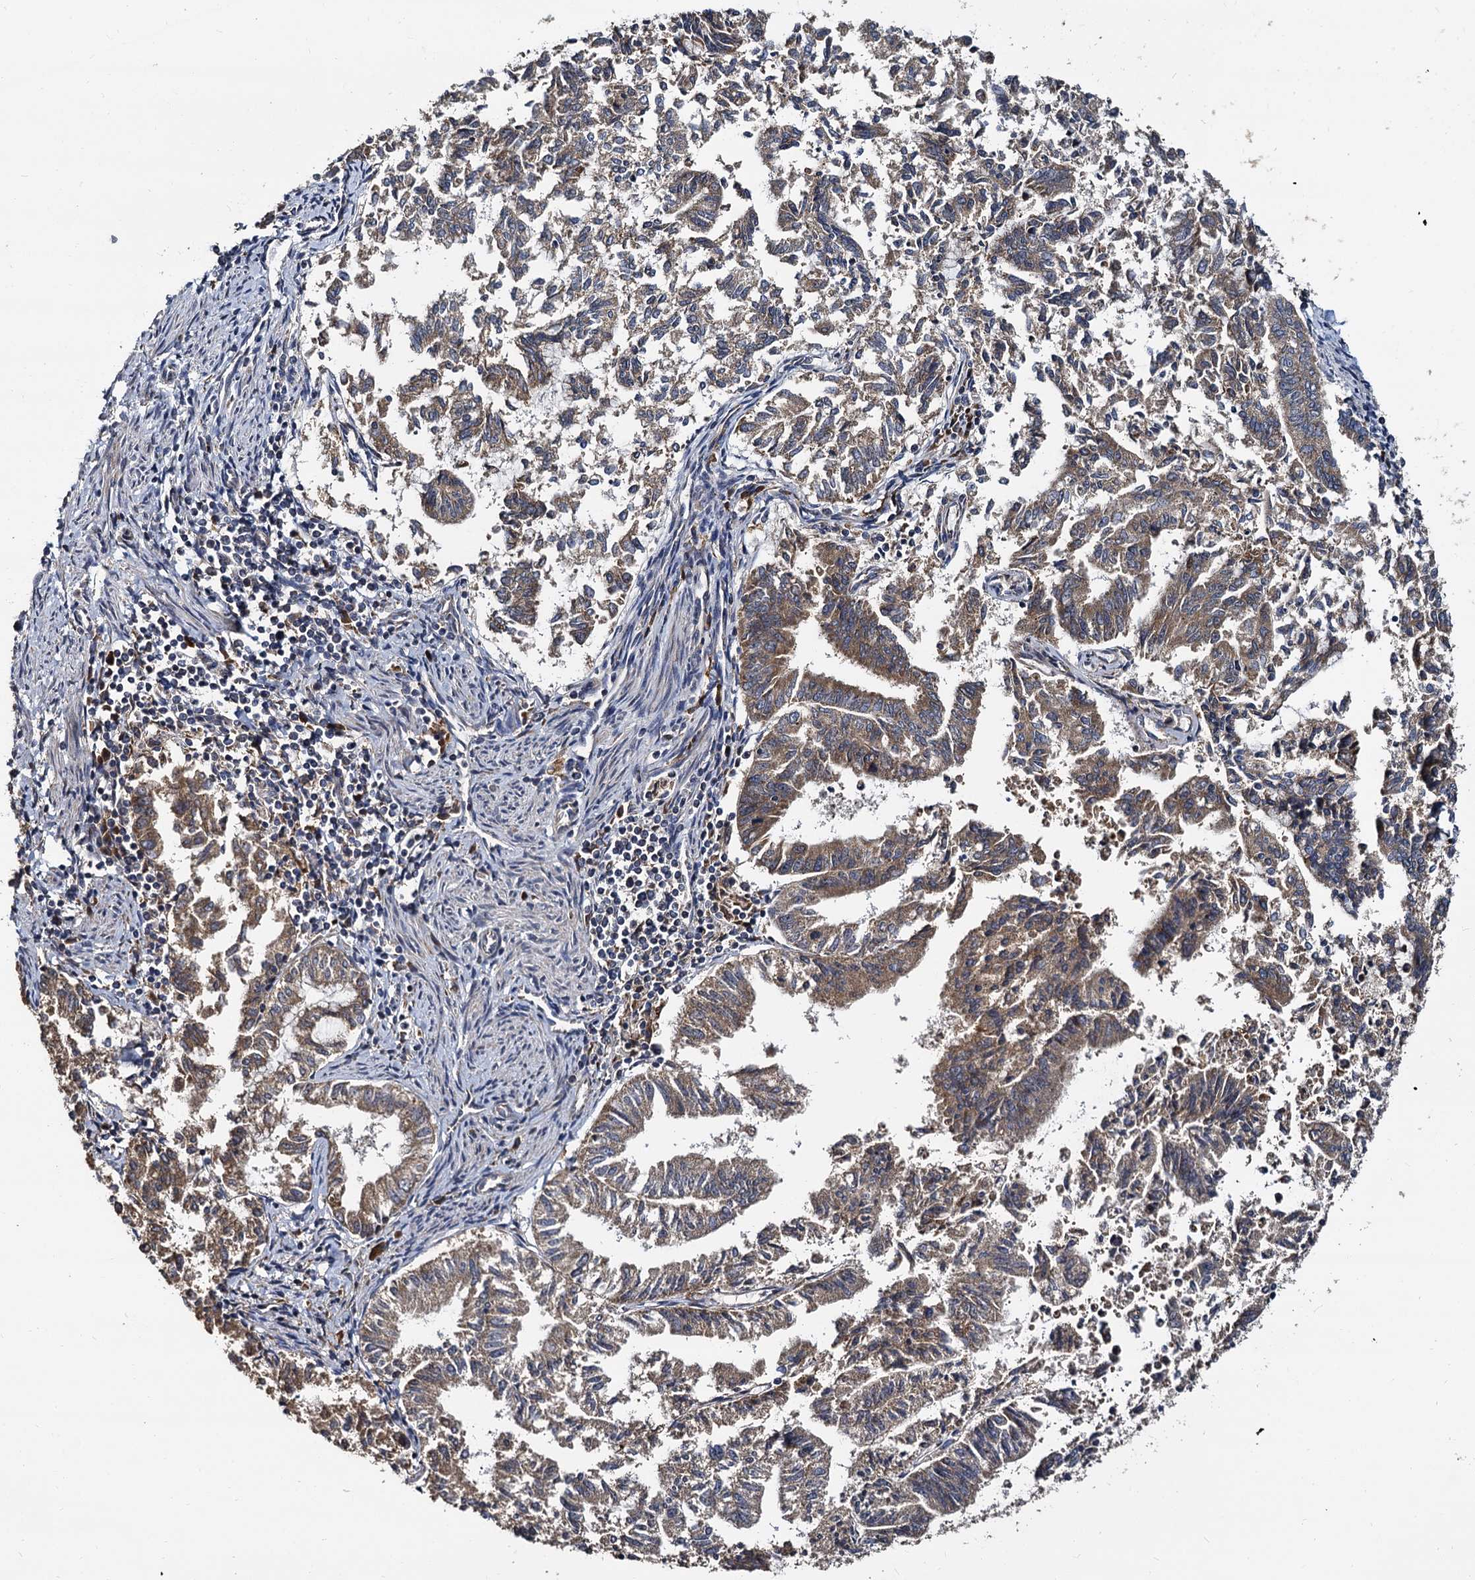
{"staining": {"intensity": "moderate", "quantity": "25%-75%", "location": "cytoplasmic/membranous"}, "tissue": "endometrial cancer", "cell_type": "Tumor cells", "image_type": "cancer", "snomed": [{"axis": "morphology", "description": "Adenocarcinoma, NOS"}, {"axis": "topography", "description": "Endometrium"}], "caption": "Protein expression analysis of human endometrial cancer reveals moderate cytoplasmic/membranous expression in about 25%-75% of tumor cells.", "gene": "WWC3", "patient": {"sex": "female", "age": 79}}